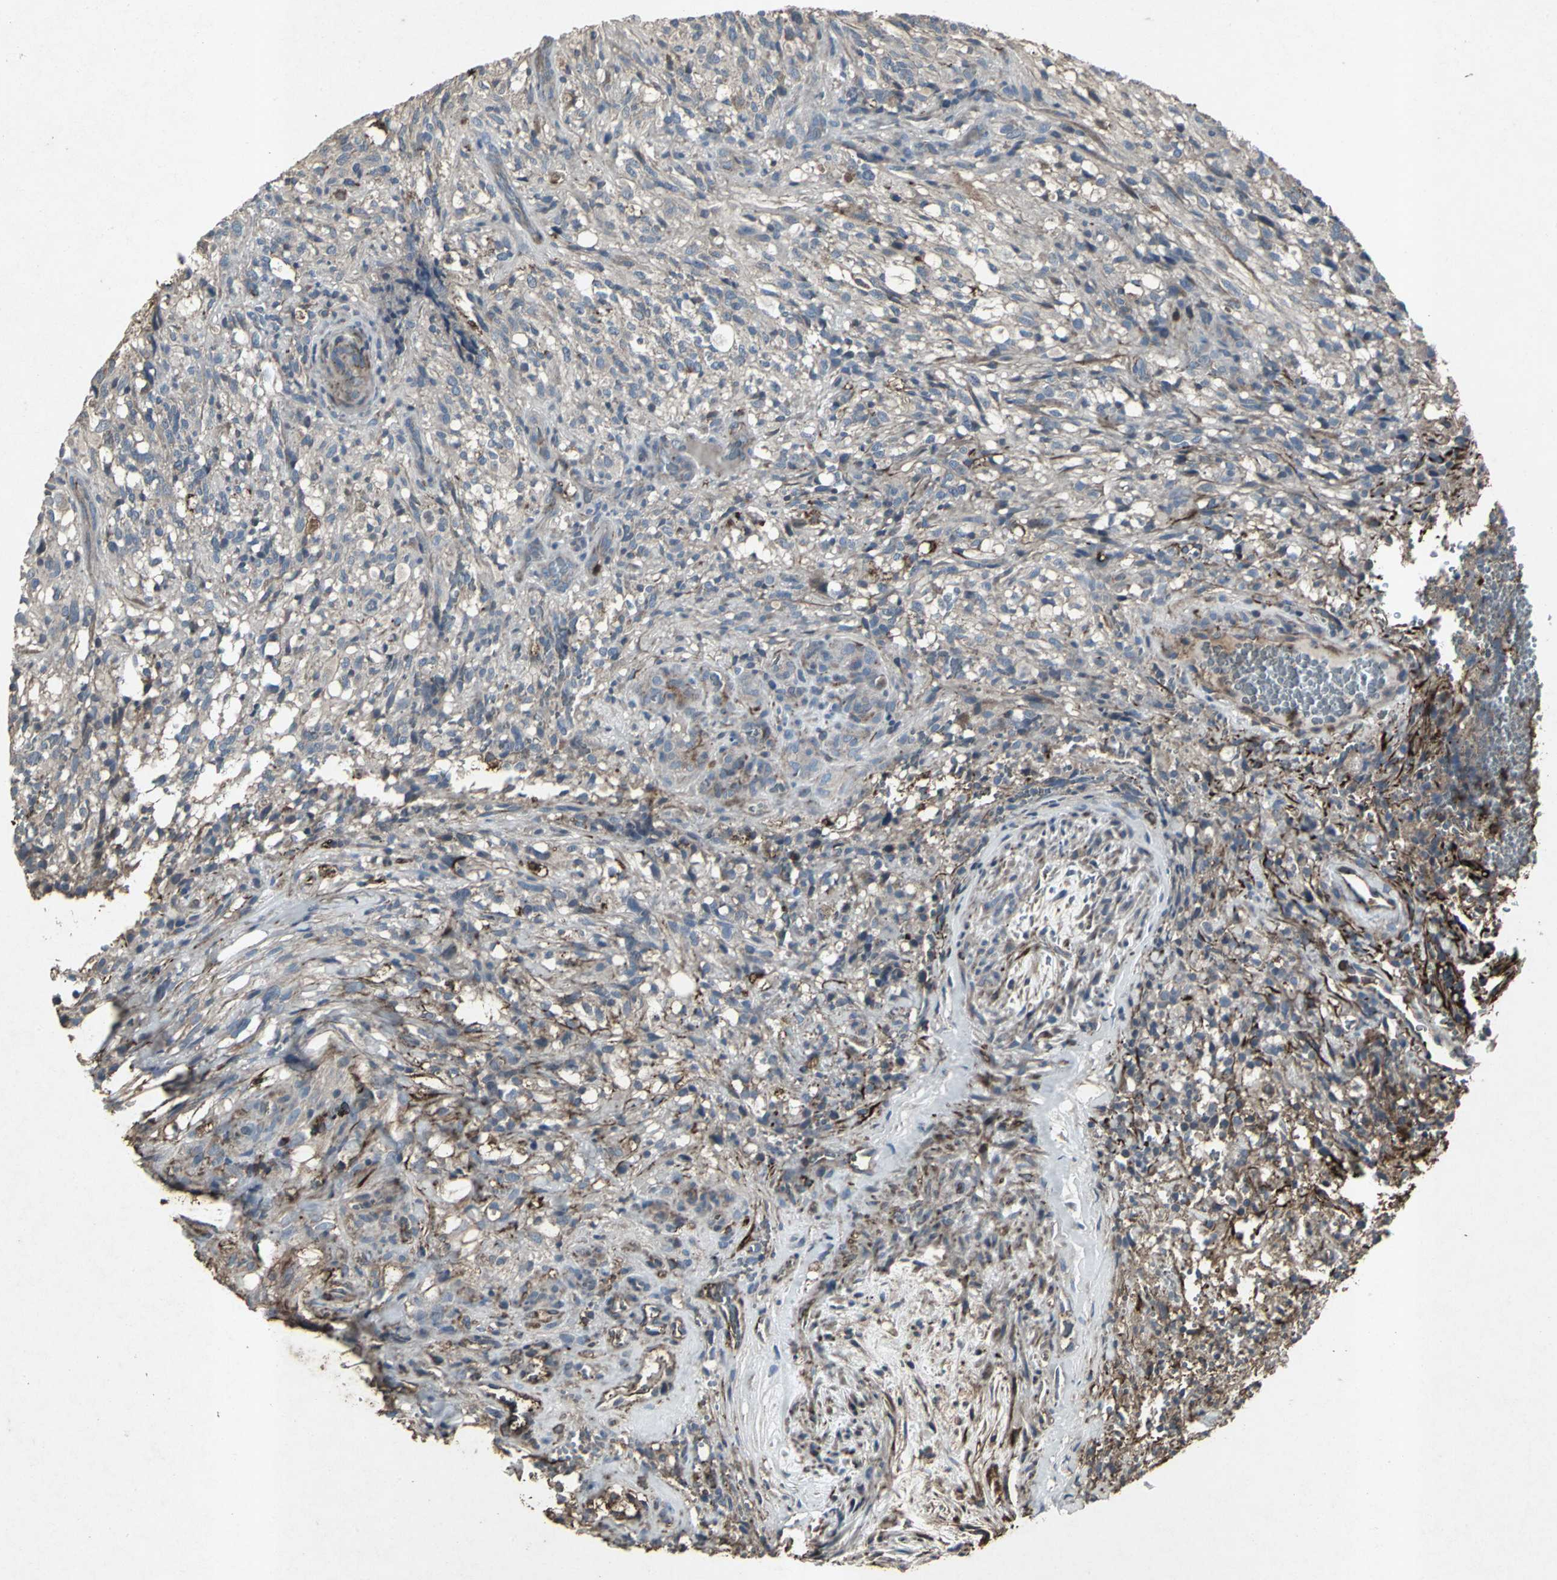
{"staining": {"intensity": "weak", "quantity": ">75%", "location": "cytoplasmic/membranous"}, "tissue": "glioma", "cell_type": "Tumor cells", "image_type": "cancer", "snomed": [{"axis": "morphology", "description": "Normal tissue, NOS"}, {"axis": "morphology", "description": "Glioma, malignant, High grade"}, {"axis": "topography", "description": "Cerebral cortex"}], "caption": "Brown immunohistochemical staining in malignant glioma (high-grade) demonstrates weak cytoplasmic/membranous positivity in about >75% of tumor cells.", "gene": "CCR9", "patient": {"sex": "male", "age": 75}}